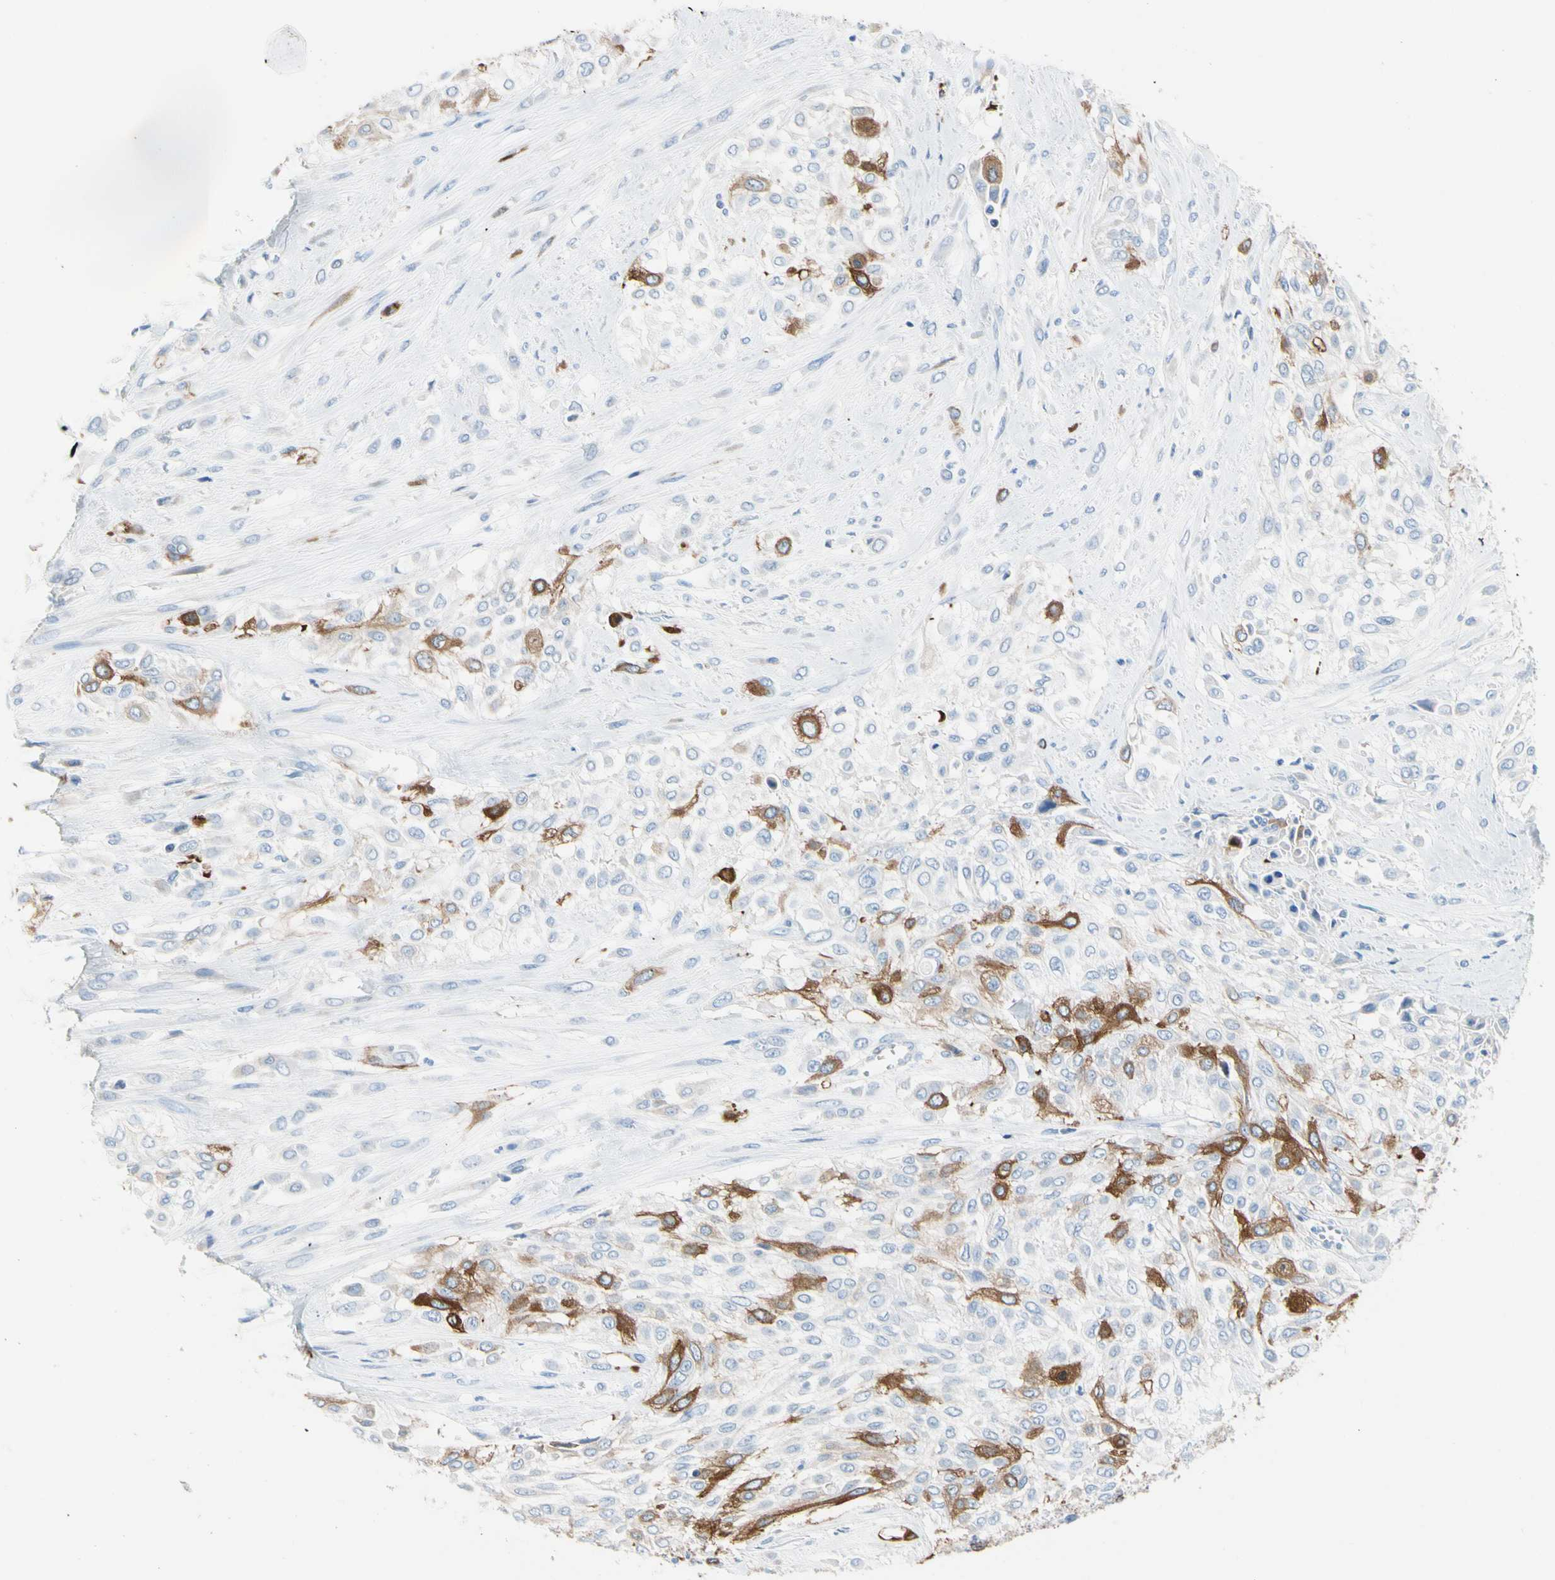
{"staining": {"intensity": "moderate", "quantity": "25%-75%", "location": "cytoplasmic/membranous"}, "tissue": "urothelial cancer", "cell_type": "Tumor cells", "image_type": "cancer", "snomed": [{"axis": "morphology", "description": "Urothelial carcinoma, High grade"}, {"axis": "topography", "description": "Urinary bladder"}], "caption": "A histopathology image showing moderate cytoplasmic/membranous positivity in approximately 25%-75% of tumor cells in urothelial cancer, as visualized by brown immunohistochemical staining.", "gene": "TACC3", "patient": {"sex": "male", "age": 57}}